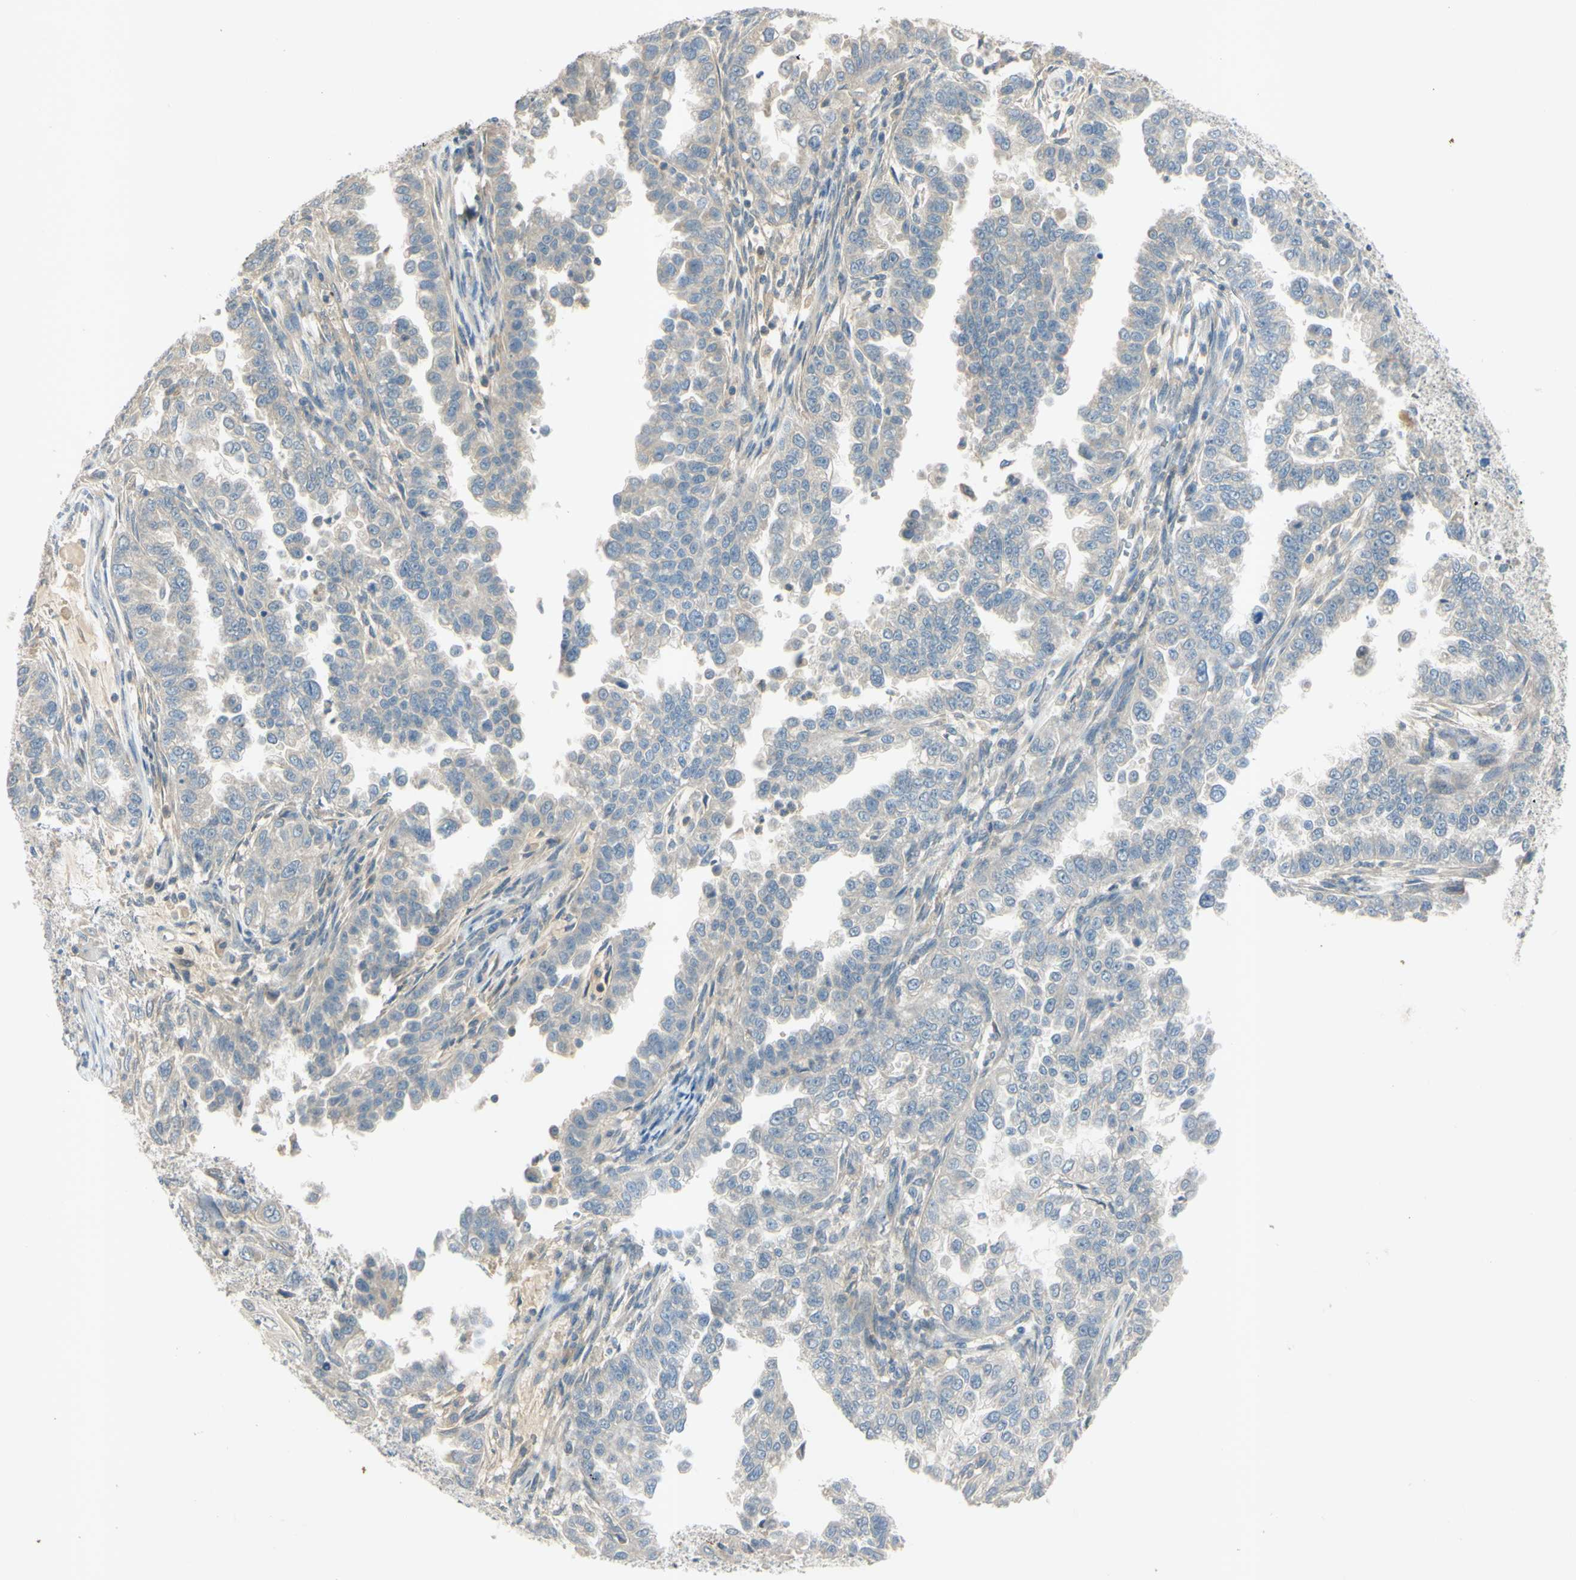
{"staining": {"intensity": "negative", "quantity": "none", "location": "none"}, "tissue": "endometrial cancer", "cell_type": "Tumor cells", "image_type": "cancer", "snomed": [{"axis": "morphology", "description": "Adenocarcinoma, NOS"}, {"axis": "topography", "description": "Endometrium"}], "caption": "Immunohistochemistry photomicrograph of neoplastic tissue: human endometrial cancer (adenocarcinoma) stained with DAB reveals no significant protein positivity in tumor cells.", "gene": "AATK", "patient": {"sex": "female", "age": 85}}